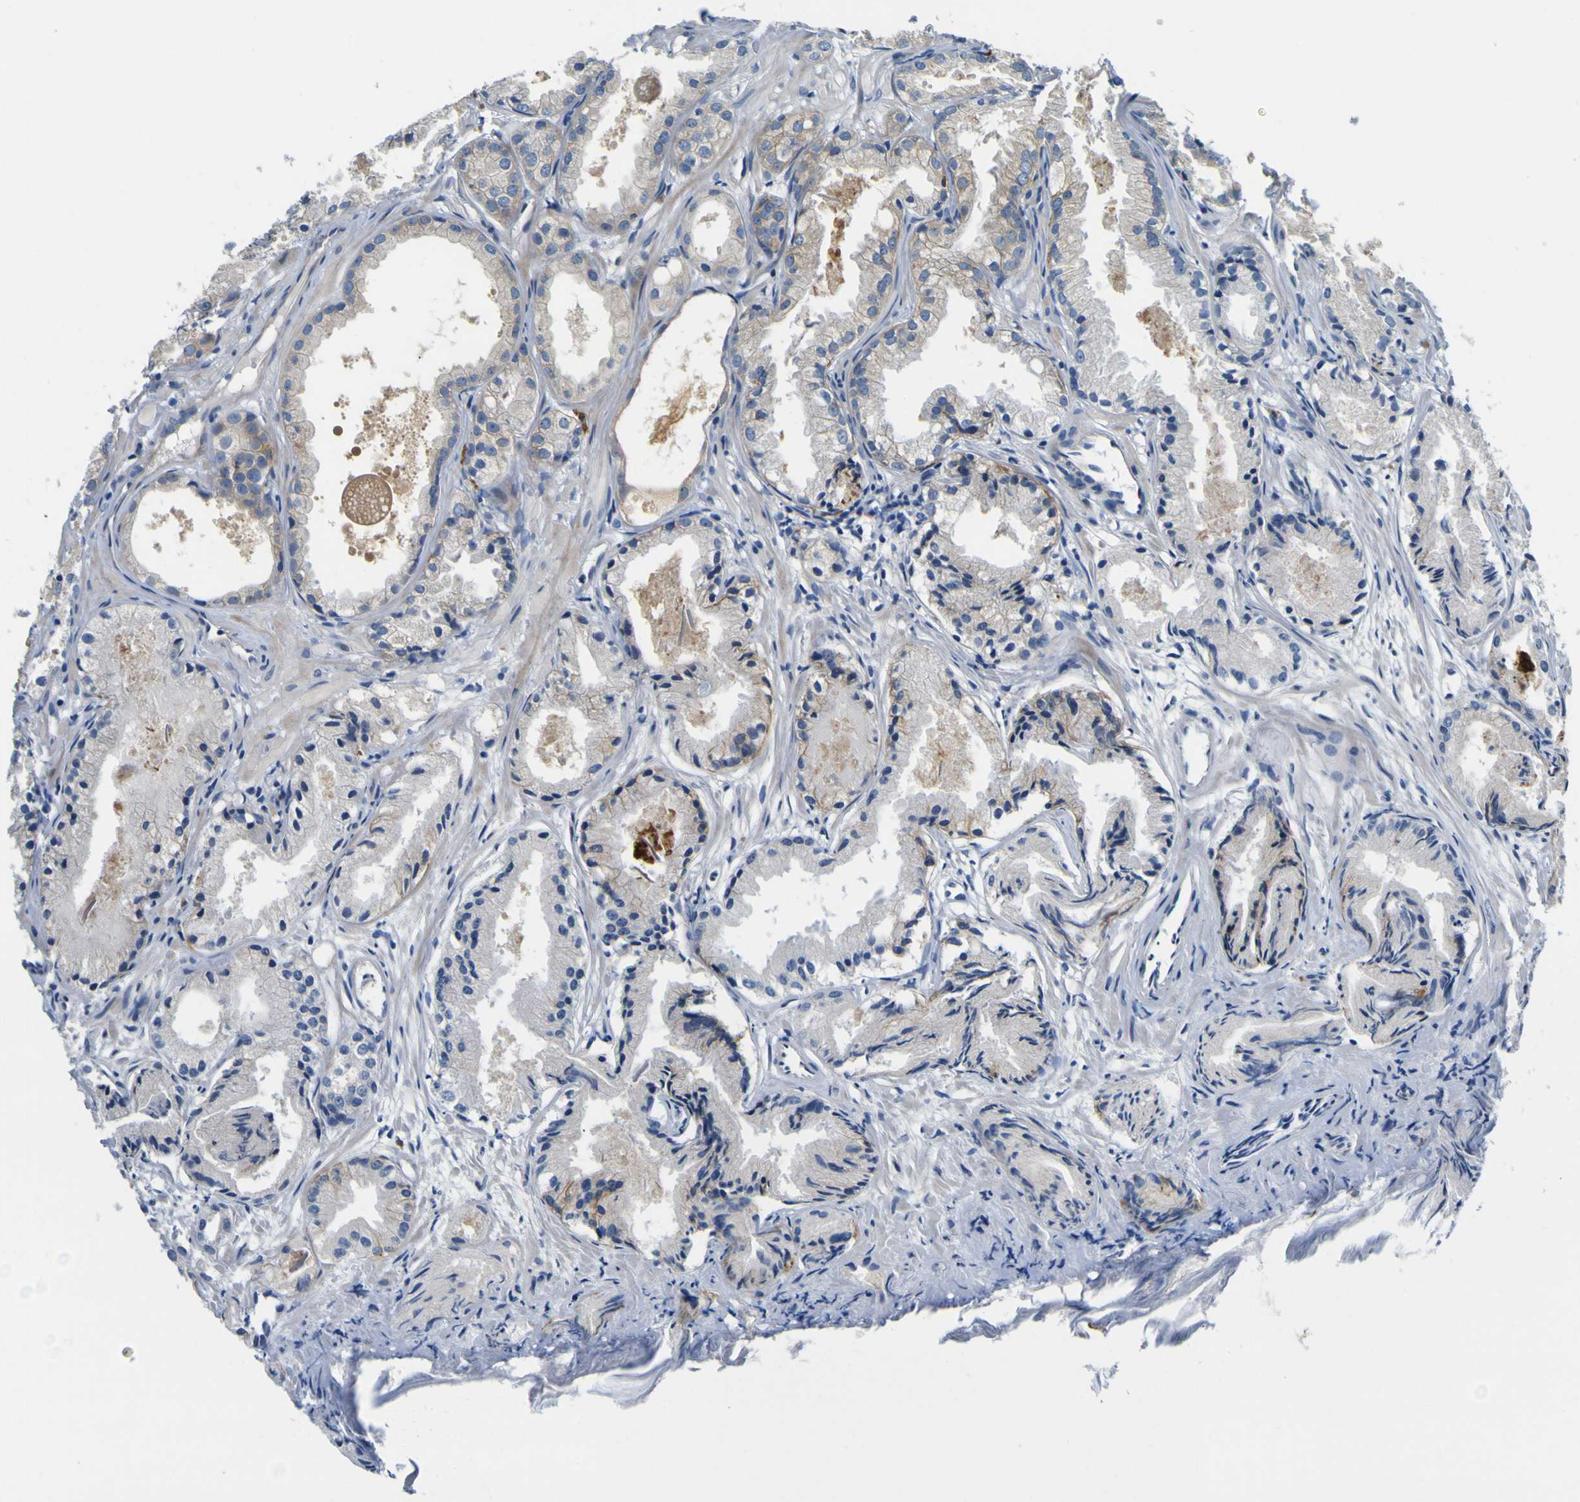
{"staining": {"intensity": "moderate", "quantity": "25%-75%", "location": "cytoplasmic/membranous"}, "tissue": "prostate cancer", "cell_type": "Tumor cells", "image_type": "cancer", "snomed": [{"axis": "morphology", "description": "Adenocarcinoma, Low grade"}, {"axis": "topography", "description": "Prostate"}], "caption": "The photomicrograph demonstrates immunohistochemical staining of prostate cancer. There is moderate cytoplasmic/membranous staining is present in about 25%-75% of tumor cells.", "gene": "CLSTN1", "patient": {"sex": "male", "age": 72}}